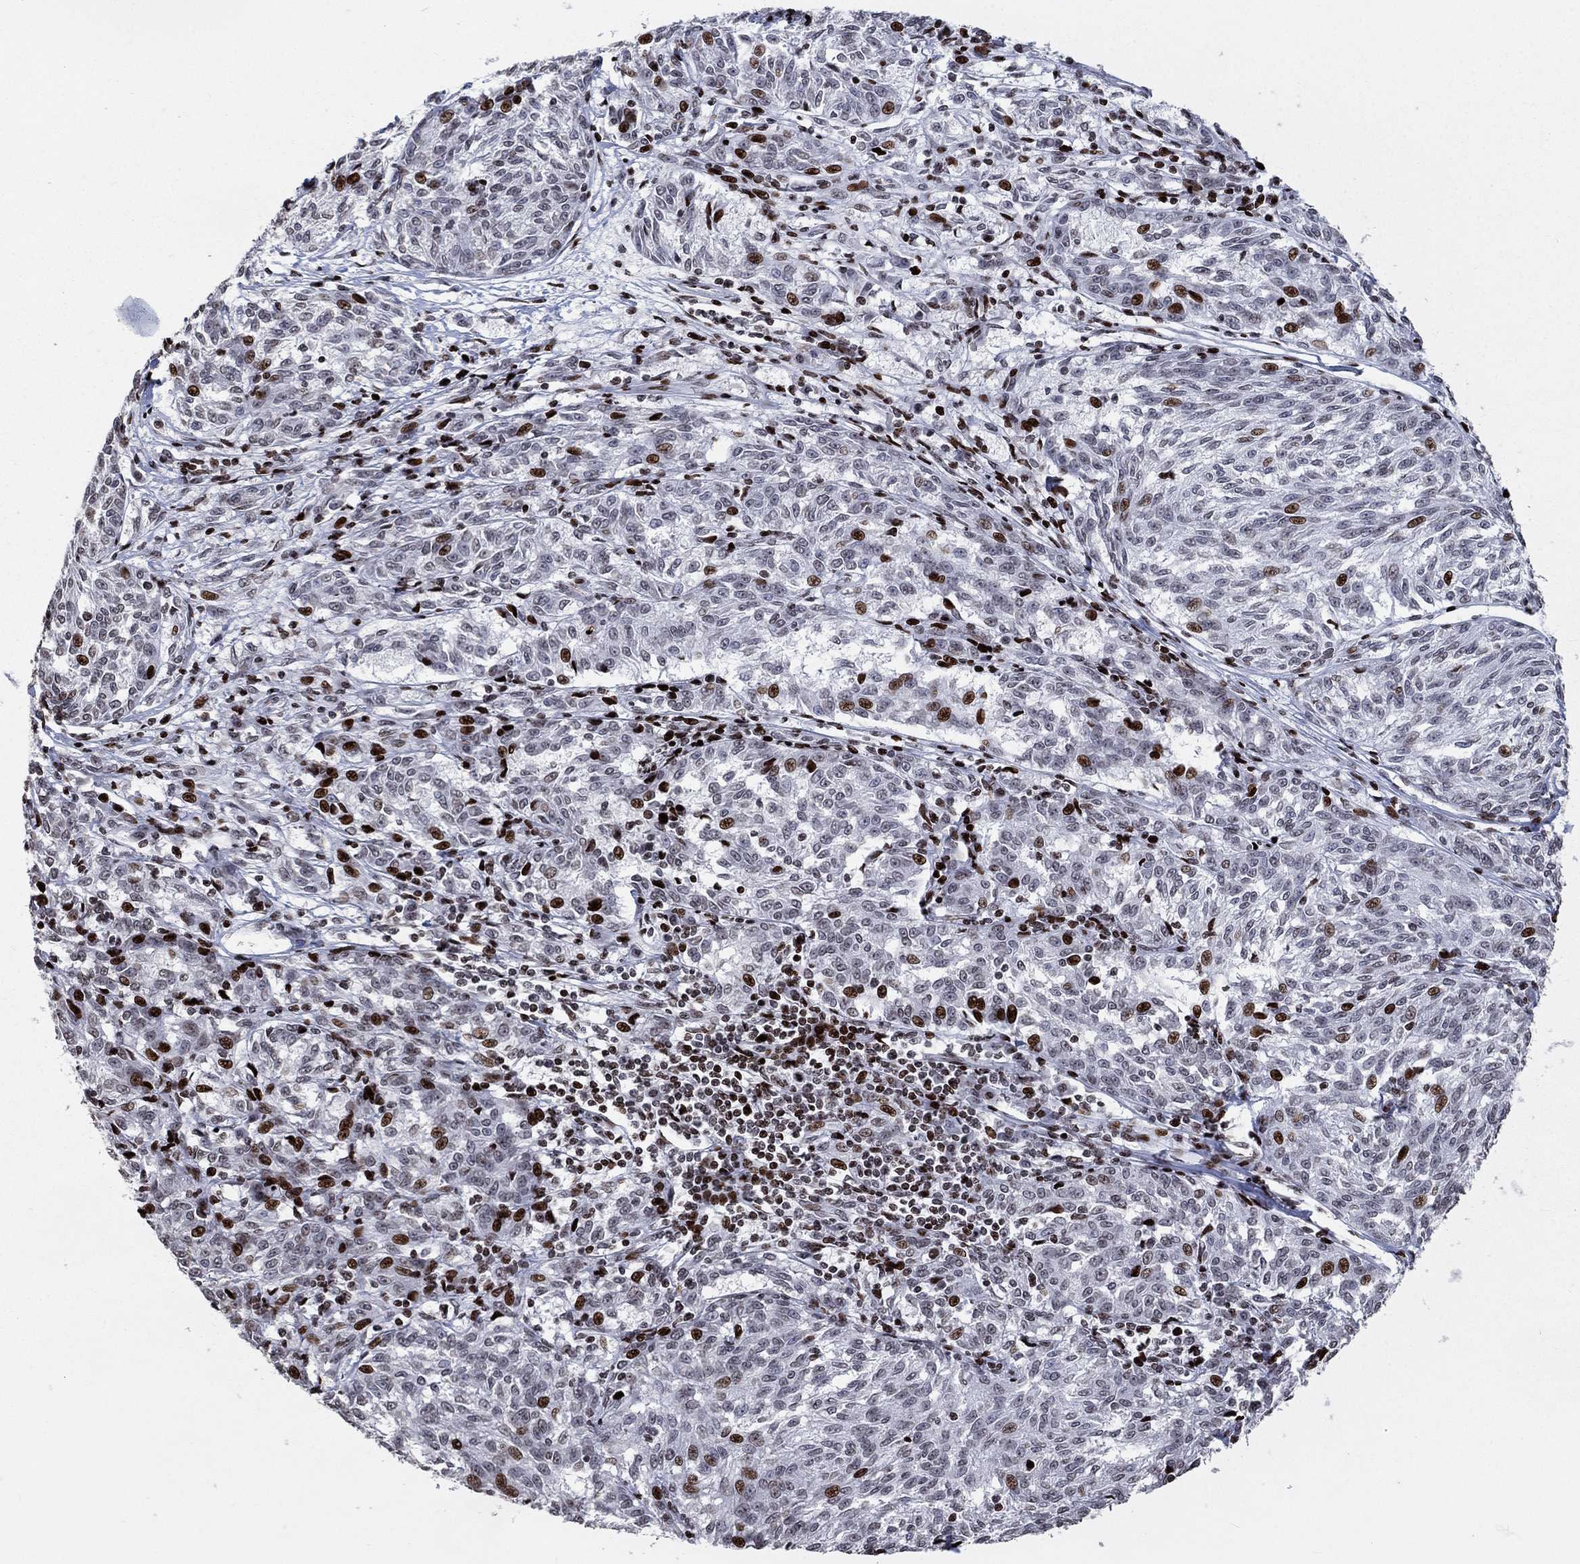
{"staining": {"intensity": "strong", "quantity": "<25%", "location": "nuclear"}, "tissue": "melanoma", "cell_type": "Tumor cells", "image_type": "cancer", "snomed": [{"axis": "morphology", "description": "Malignant melanoma, NOS"}, {"axis": "topography", "description": "Skin"}], "caption": "This histopathology image demonstrates IHC staining of human malignant melanoma, with medium strong nuclear staining in about <25% of tumor cells.", "gene": "SRSF3", "patient": {"sex": "female", "age": 72}}